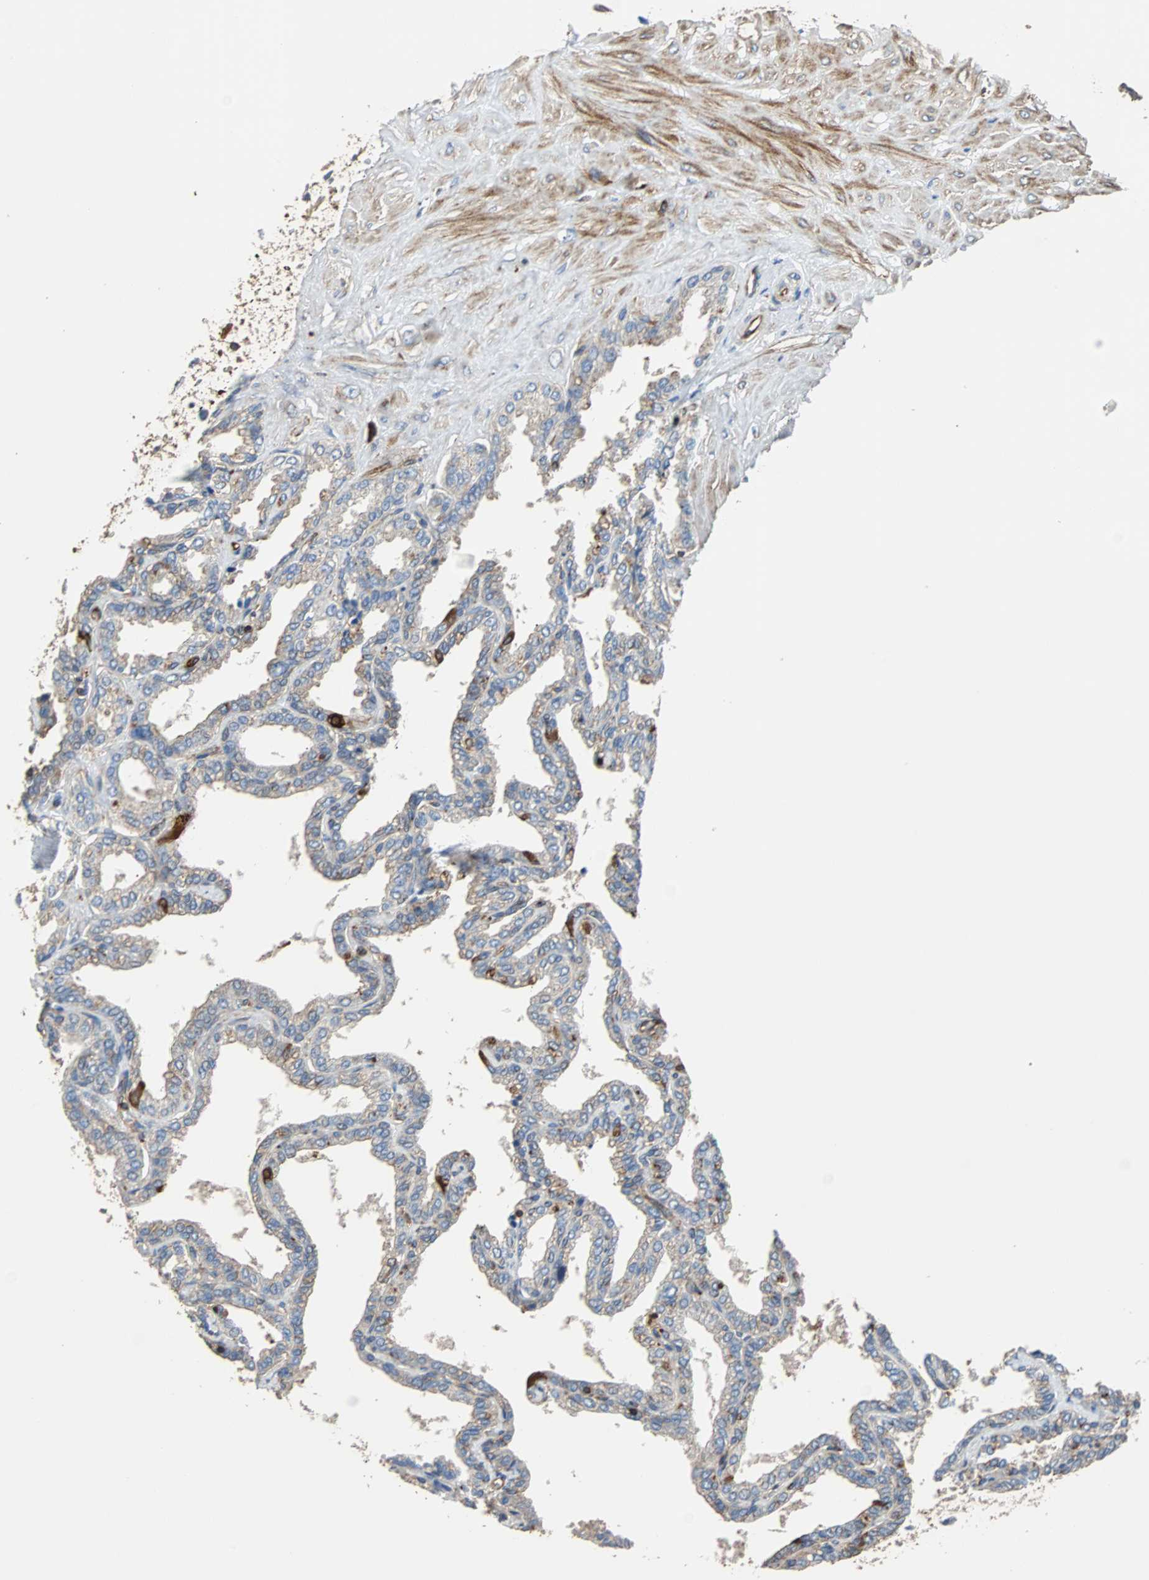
{"staining": {"intensity": "weak", "quantity": ">75%", "location": "cytoplasmic/membranous"}, "tissue": "seminal vesicle", "cell_type": "Glandular cells", "image_type": "normal", "snomed": [{"axis": "morphology", "description": "Normal tissue, NOS"}, {"axis": "topography", "description": "Seminal veicle"}], "caption": "Protein expression by IHC shows weak cytoplasmic/membranous staining in about >75% of glandular cells in benign seminal vesicle.", "gene": "PLCG2", "patient": {"sex": "male", "age": 46}}